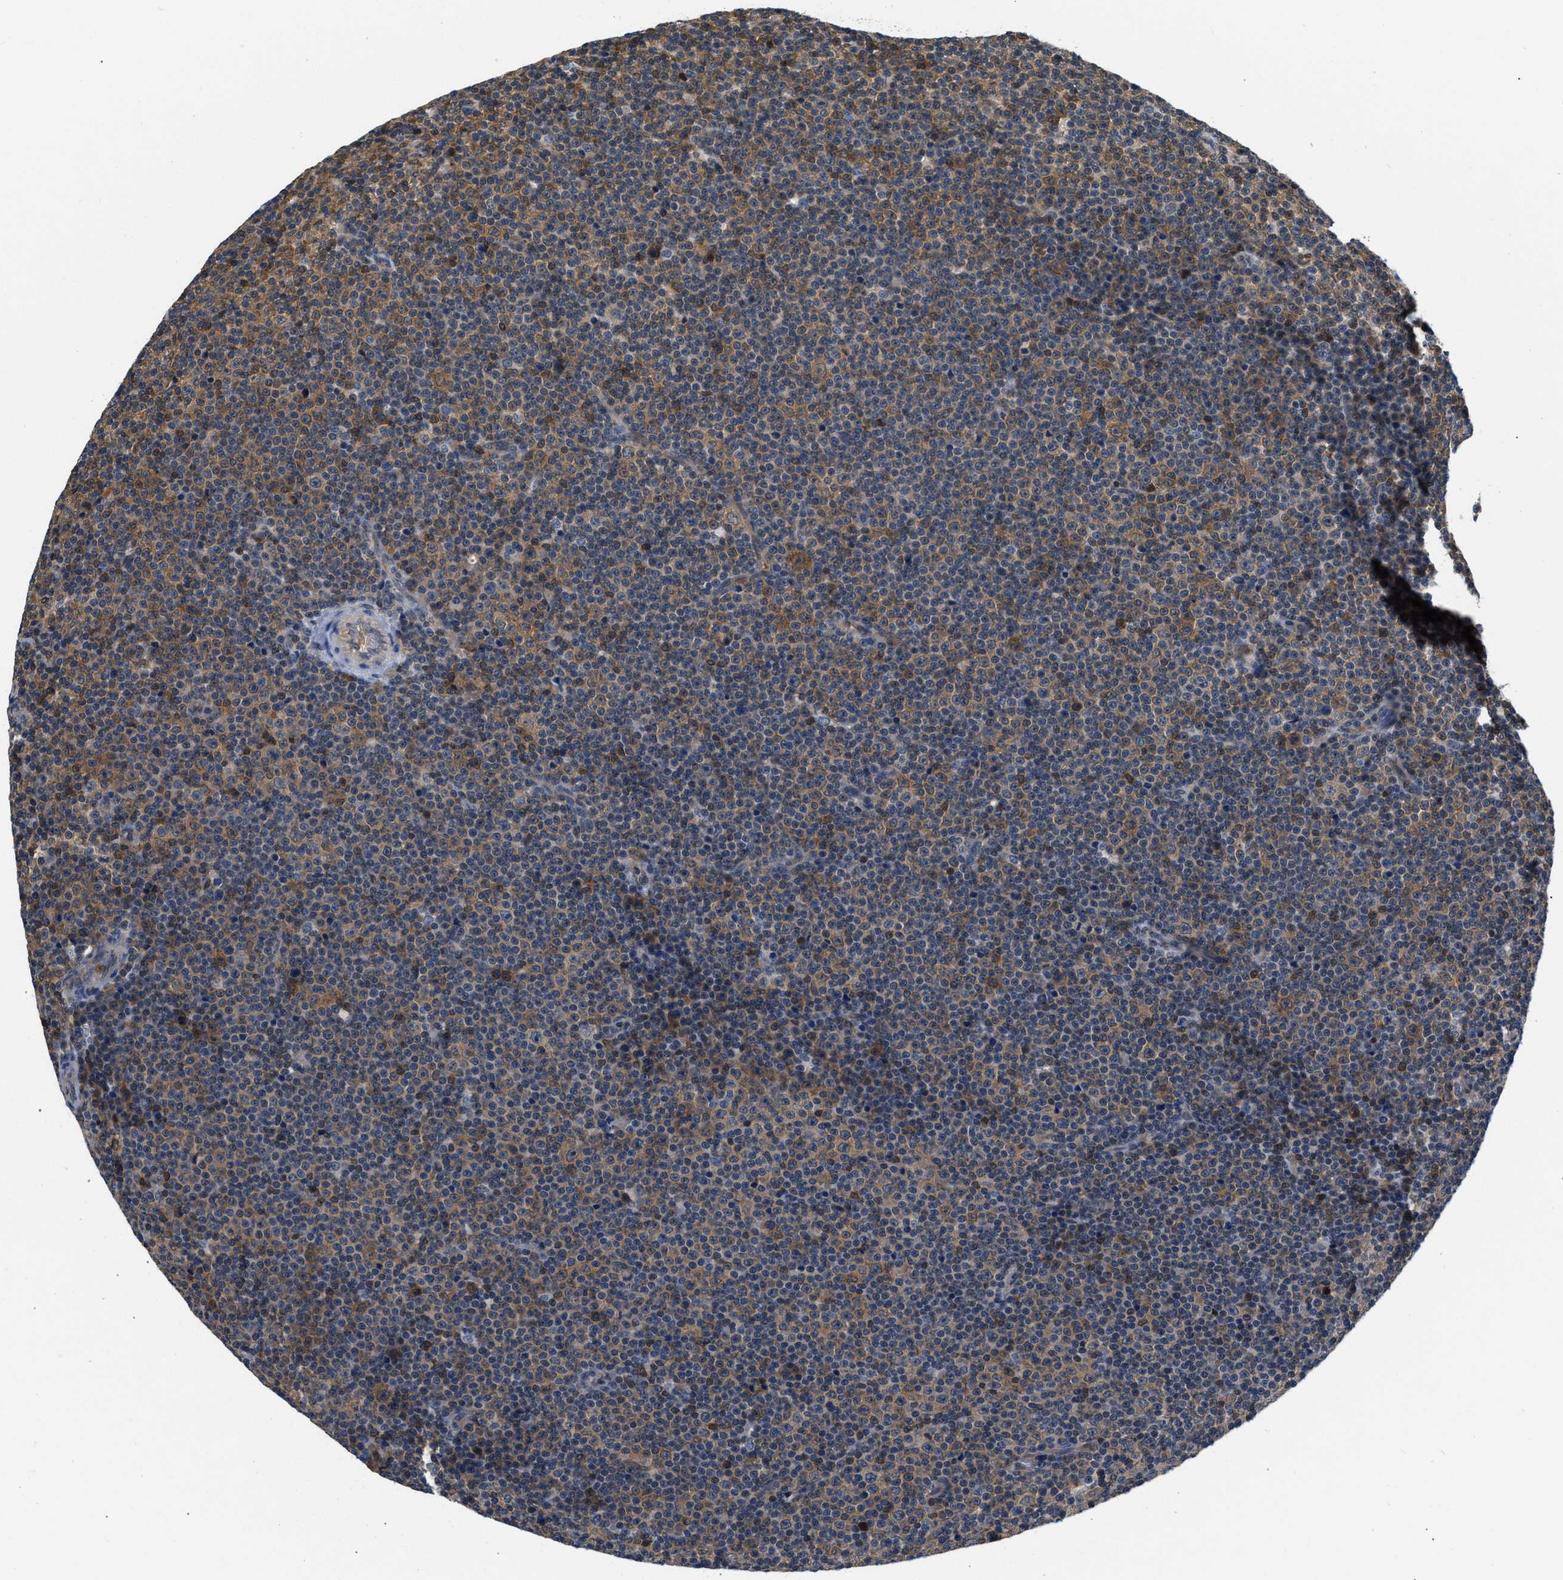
{"staining": {"intensity": "moderate", "quantity": "25%-75%", "location": "cytoplasmic/membranous"}, "tissue": "lymphoma", "cell_type": "Tumor cells", "image_type": "cancer", "snomed": [{"axis": "morphology", "description": "Malignant lymphoma, non-Hodgkin's type, Low grade"}, {"axis": "topography", "description": "Lymph node"}], "caption": "Lymphoma stained for a protein (brown) displays moderate cytoplasmic/membranous positive expression in about 25%-75% of tumor cells.", "gene": "EIF4EBP2", "patient": {"sex": "female", "age": 67}}